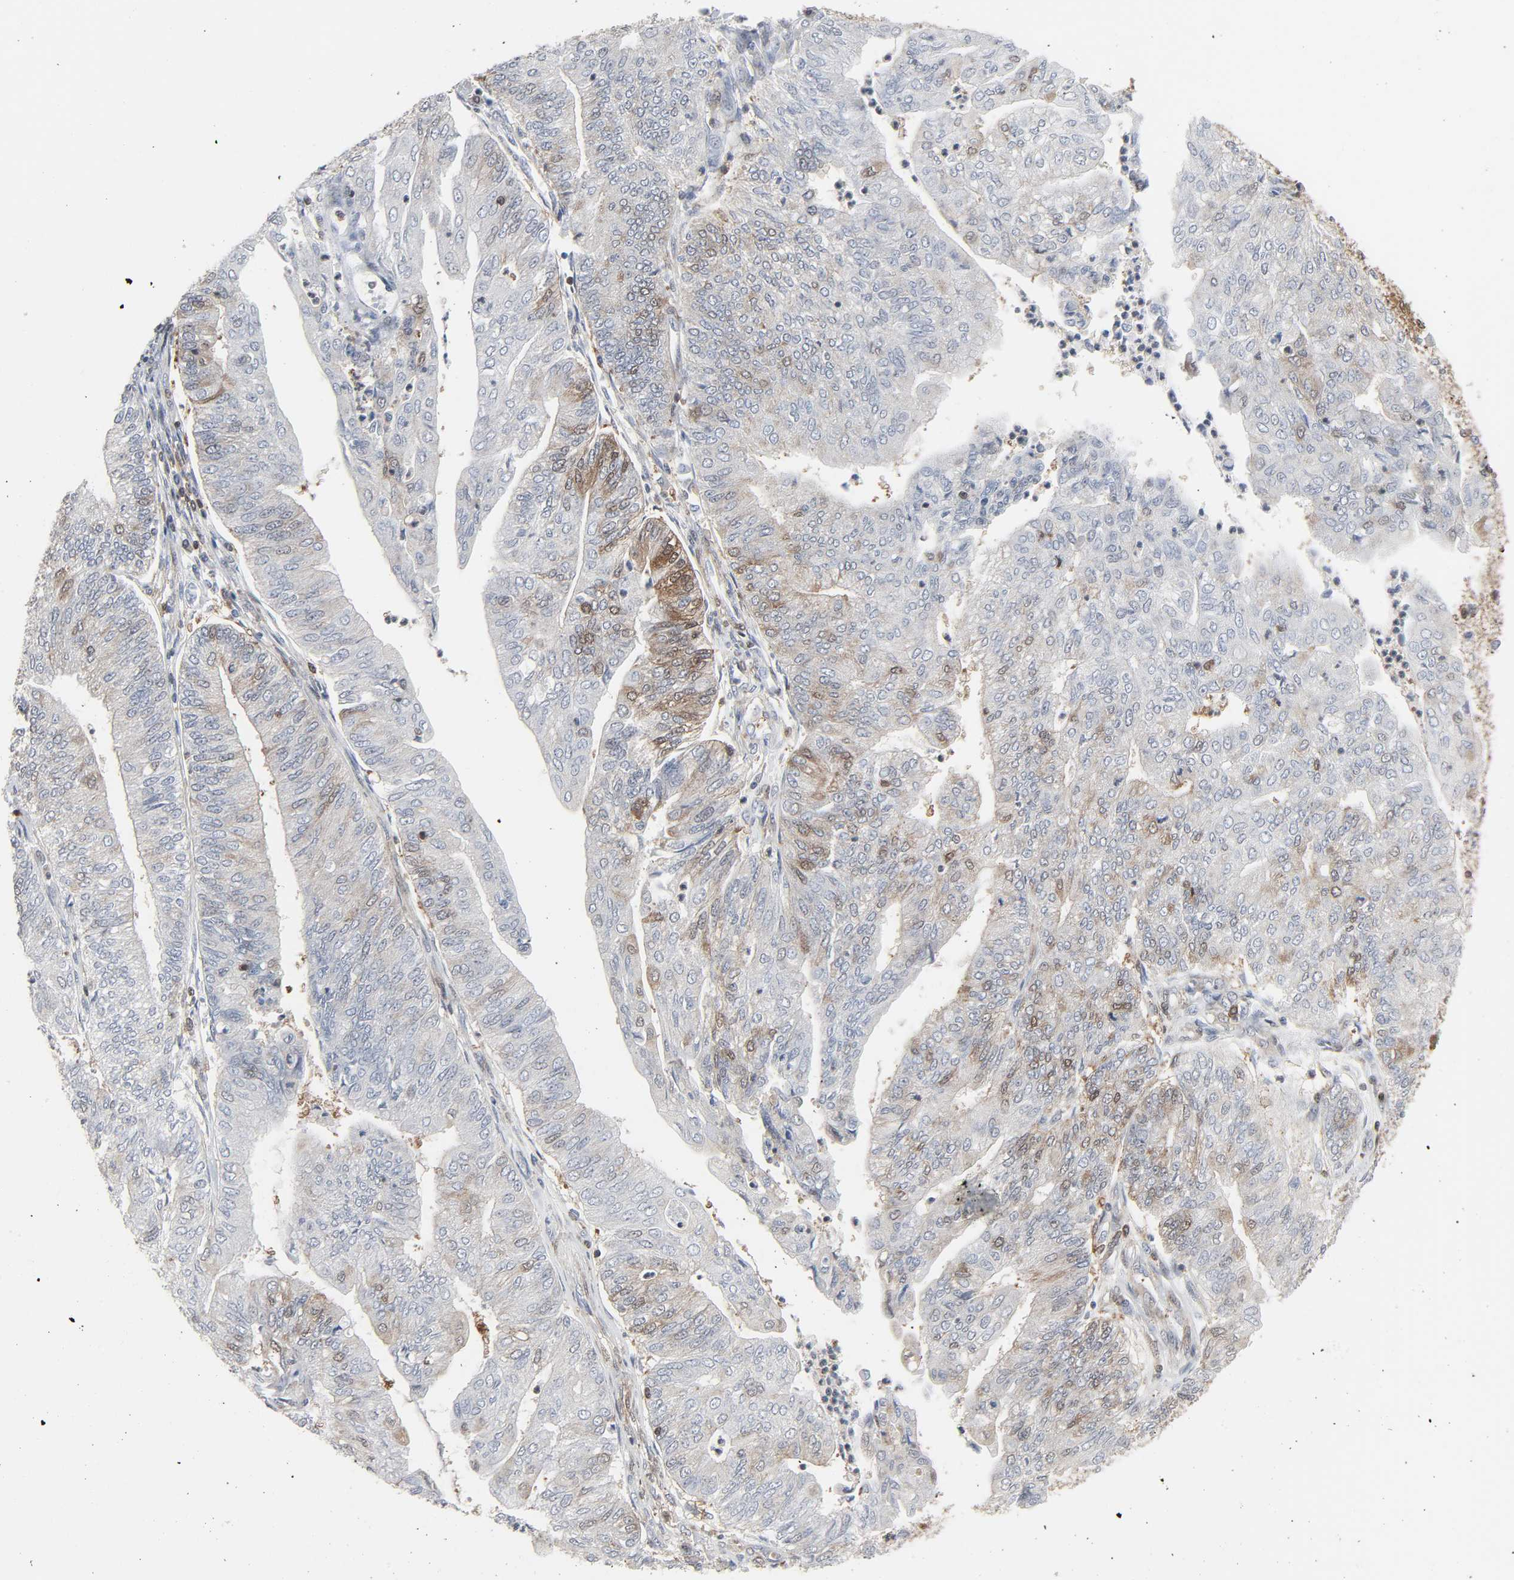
{"staining": {"intensity": "moderate", "quantity": "<25%", "location": "cytoplasmic/membranous"}, "tissue": "endometrial cancer", "cell_type": "Tumor cells", "image_type": "cancer", "snomed": [{"axis": "morphology", "description": "Adenocarcinoma, NOS"}, {"axis": "topography", "description": "Endometrium"}], "caption": "Immunohistochemistry staining of endometrial cancer, which reveals low levels of moderate cytoplasmic/membranous staining in approximately <25% of tumor cells indicating moderate cytoplasmic/membranous protein staining. The staining was performed using DAB (3,3'-diaminobenzidine) (brown) for protein detection and nuclei were counterstained in hematoxylin (blue).", "gene": "GSK3A", "patient": {"sex": "female", "age": 59}}